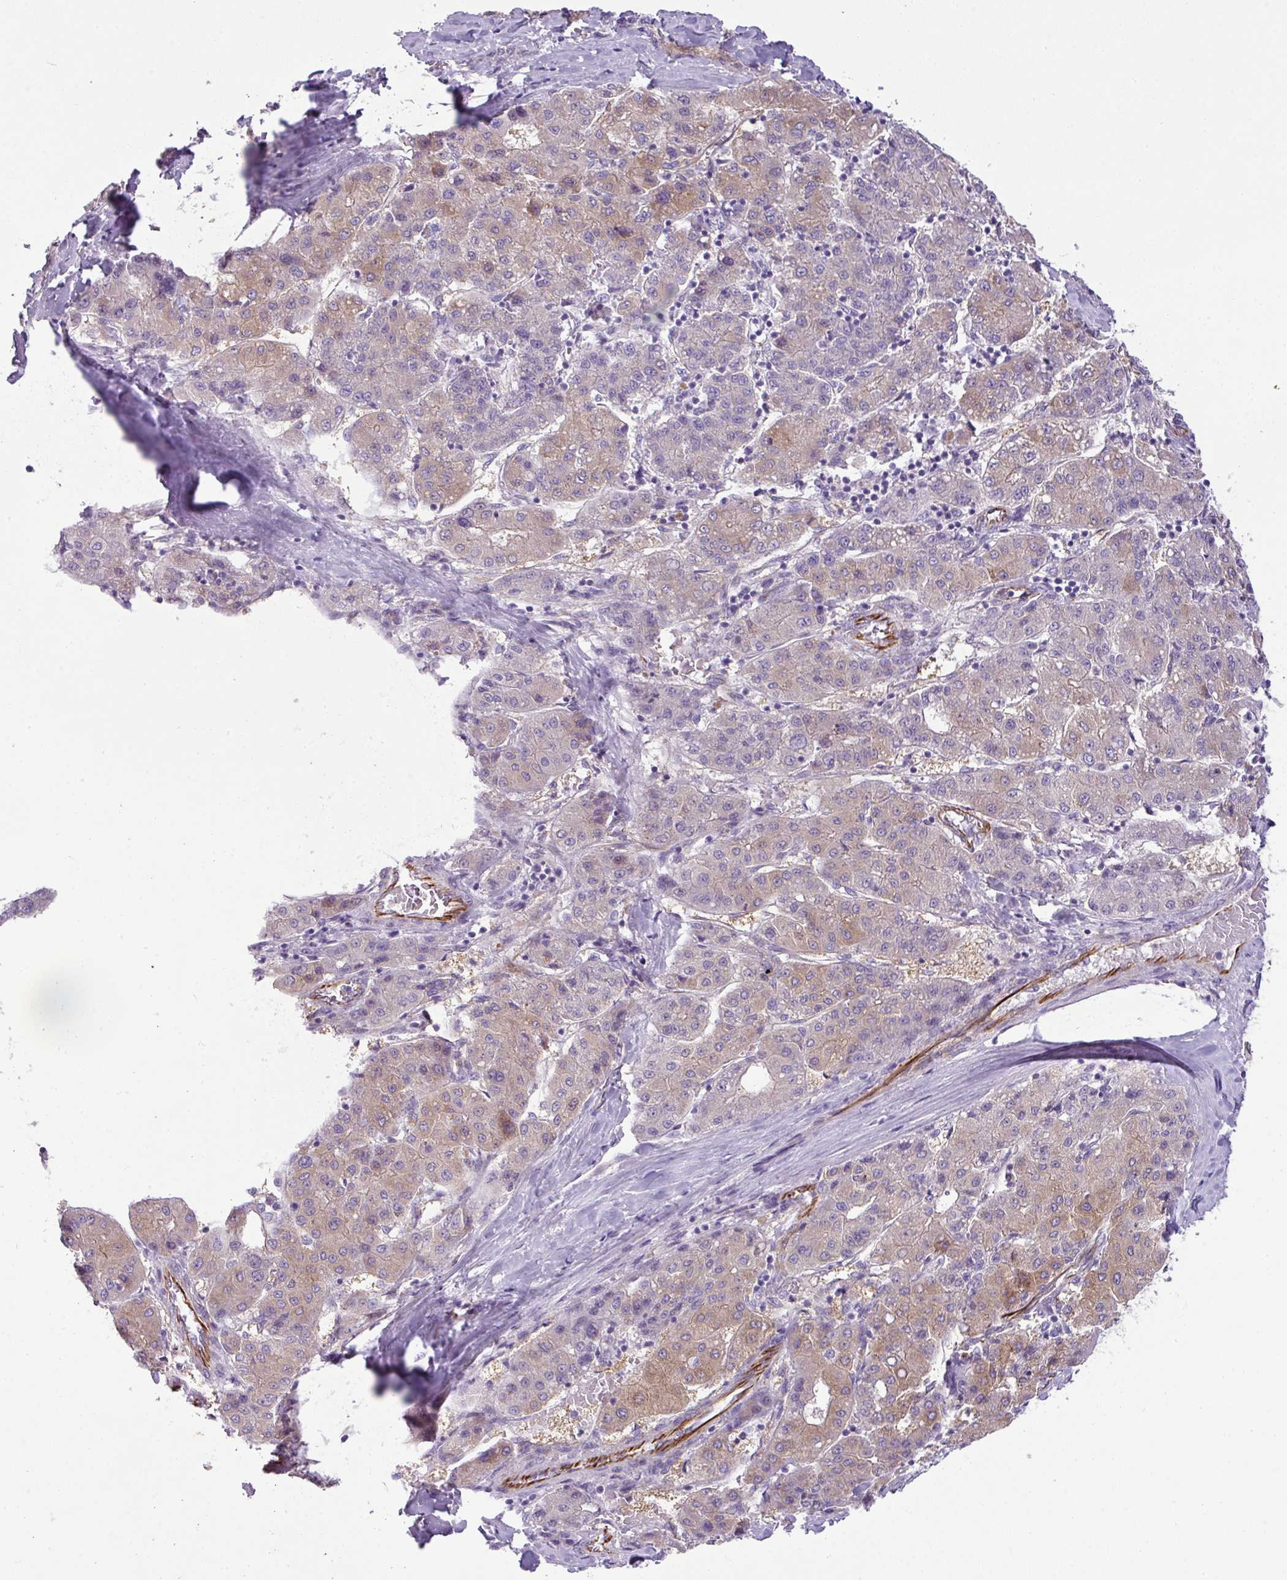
{"staining": {"intensity": "weak", "quantity": ">75%", "location": "cytoplasmic/membranous"}, "tissue": "liver cancer", "cell_type": "Tumor cells", "image_type": "cancer", "snomed": [{"axis": "morphology", "description": "Carcinoma, Hepatocellular, NOS"}, {"axis": "topography", "description": "Liver"}], "caption": "This is a photomicrograph of immunohistochemistry staining of liver cancer (hepatocellular carcinoma), which shows weak expression in the cytoplasmic/membranous of tumor cells.", "gene": "ENSG00000273748", "patient": {"sex": "male", "age": 65}}